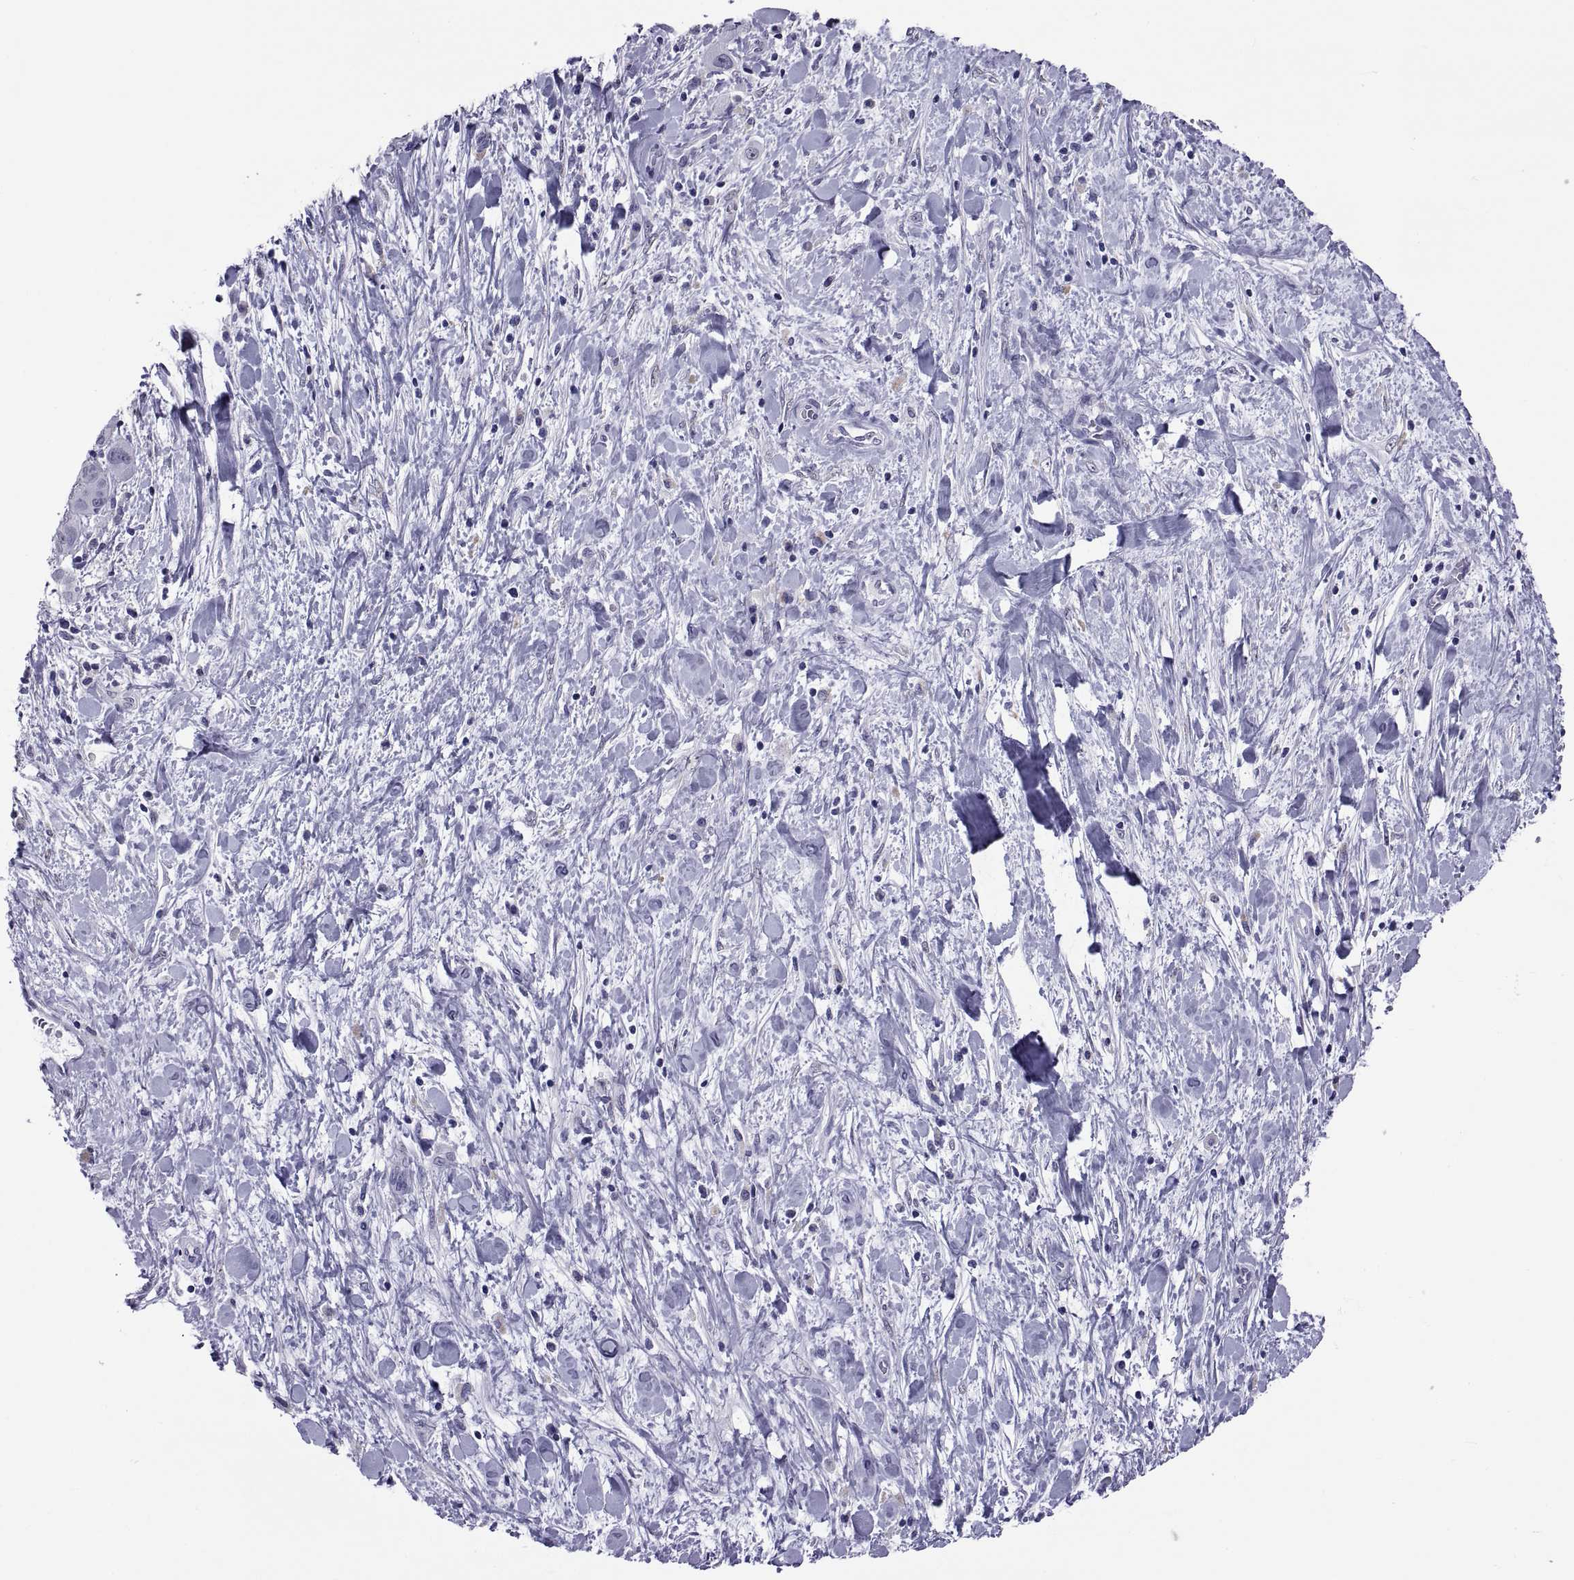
{"staining": {"intensity": "negative", "quantity": "none", "location": "none"}, "tissue": "liver cancer", "cell_type": "Tumor cells", "image_type": "cancer", "snomed": [{"axis": "morphology", "description": "Cholangiocarcinoma"}, {"axis": "topography", "description": "Liver"}], "caption": "Immunohistochemistry micrograph of human cholangiocarcinoma (liver) stained for a protein (brown), which displays no positivity in tumor cells. (DAB (3,3'-diaminobenzidine) IHC, high magnification).", "gene": "TGFBR3L", "patient": {"sex": "female", "age": 52}}